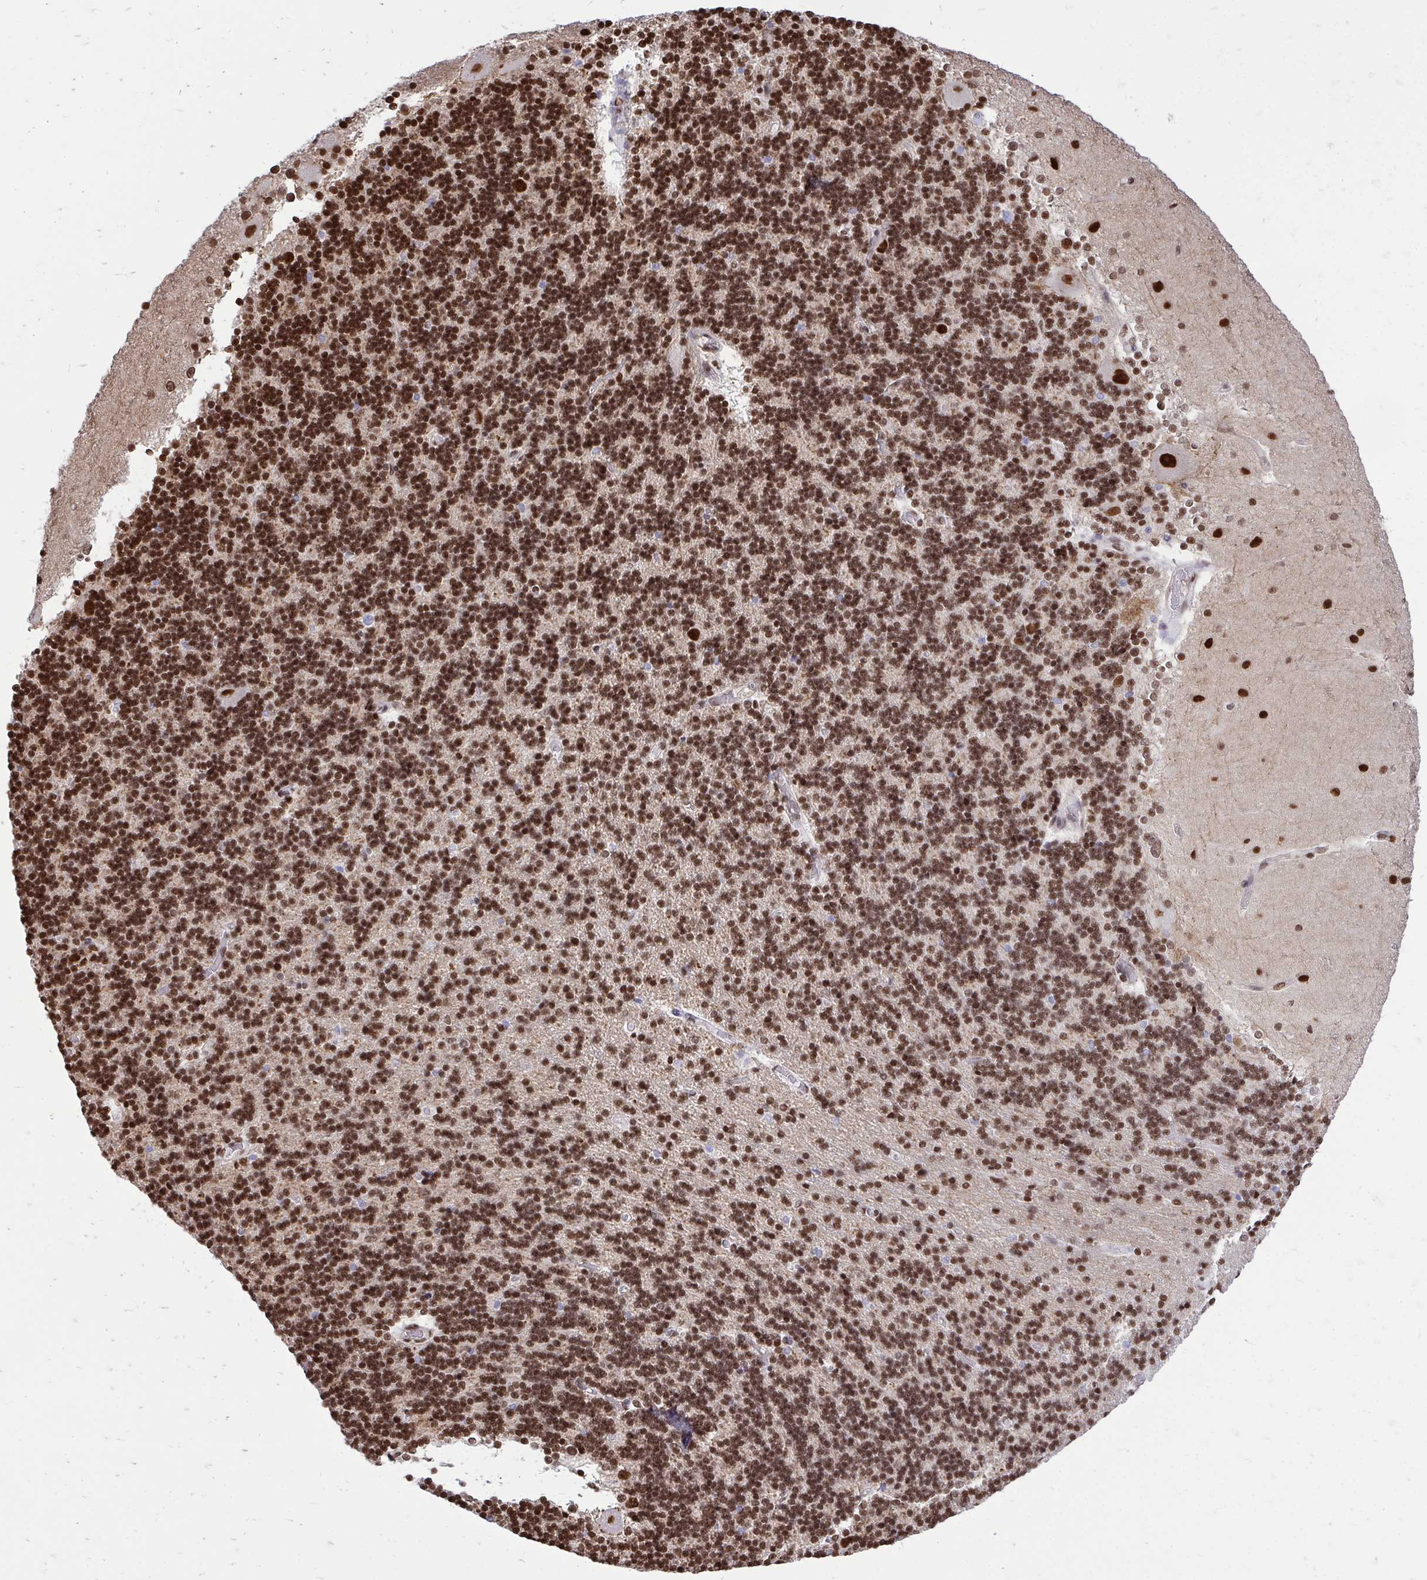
{"staining": {"intensity": "strong", "quantity": ">75%", "location": "nuclear"}, "tissue": "cerebellum", "cell_type": "Cells in granular layer", "image_type": "normal", "snomed": [{"axis": "morphology", "description": "Normal tissue, NOS"}, {"axis": "topography", "description": "Cerebellum"}], "caption": "Cells in granular layer show high levels of strong nuclear staining in about >75% of cells in unremarkable human cerebellum.", "gene": "TBL1Y", "patient": {"sex": "female", "age": 54}}